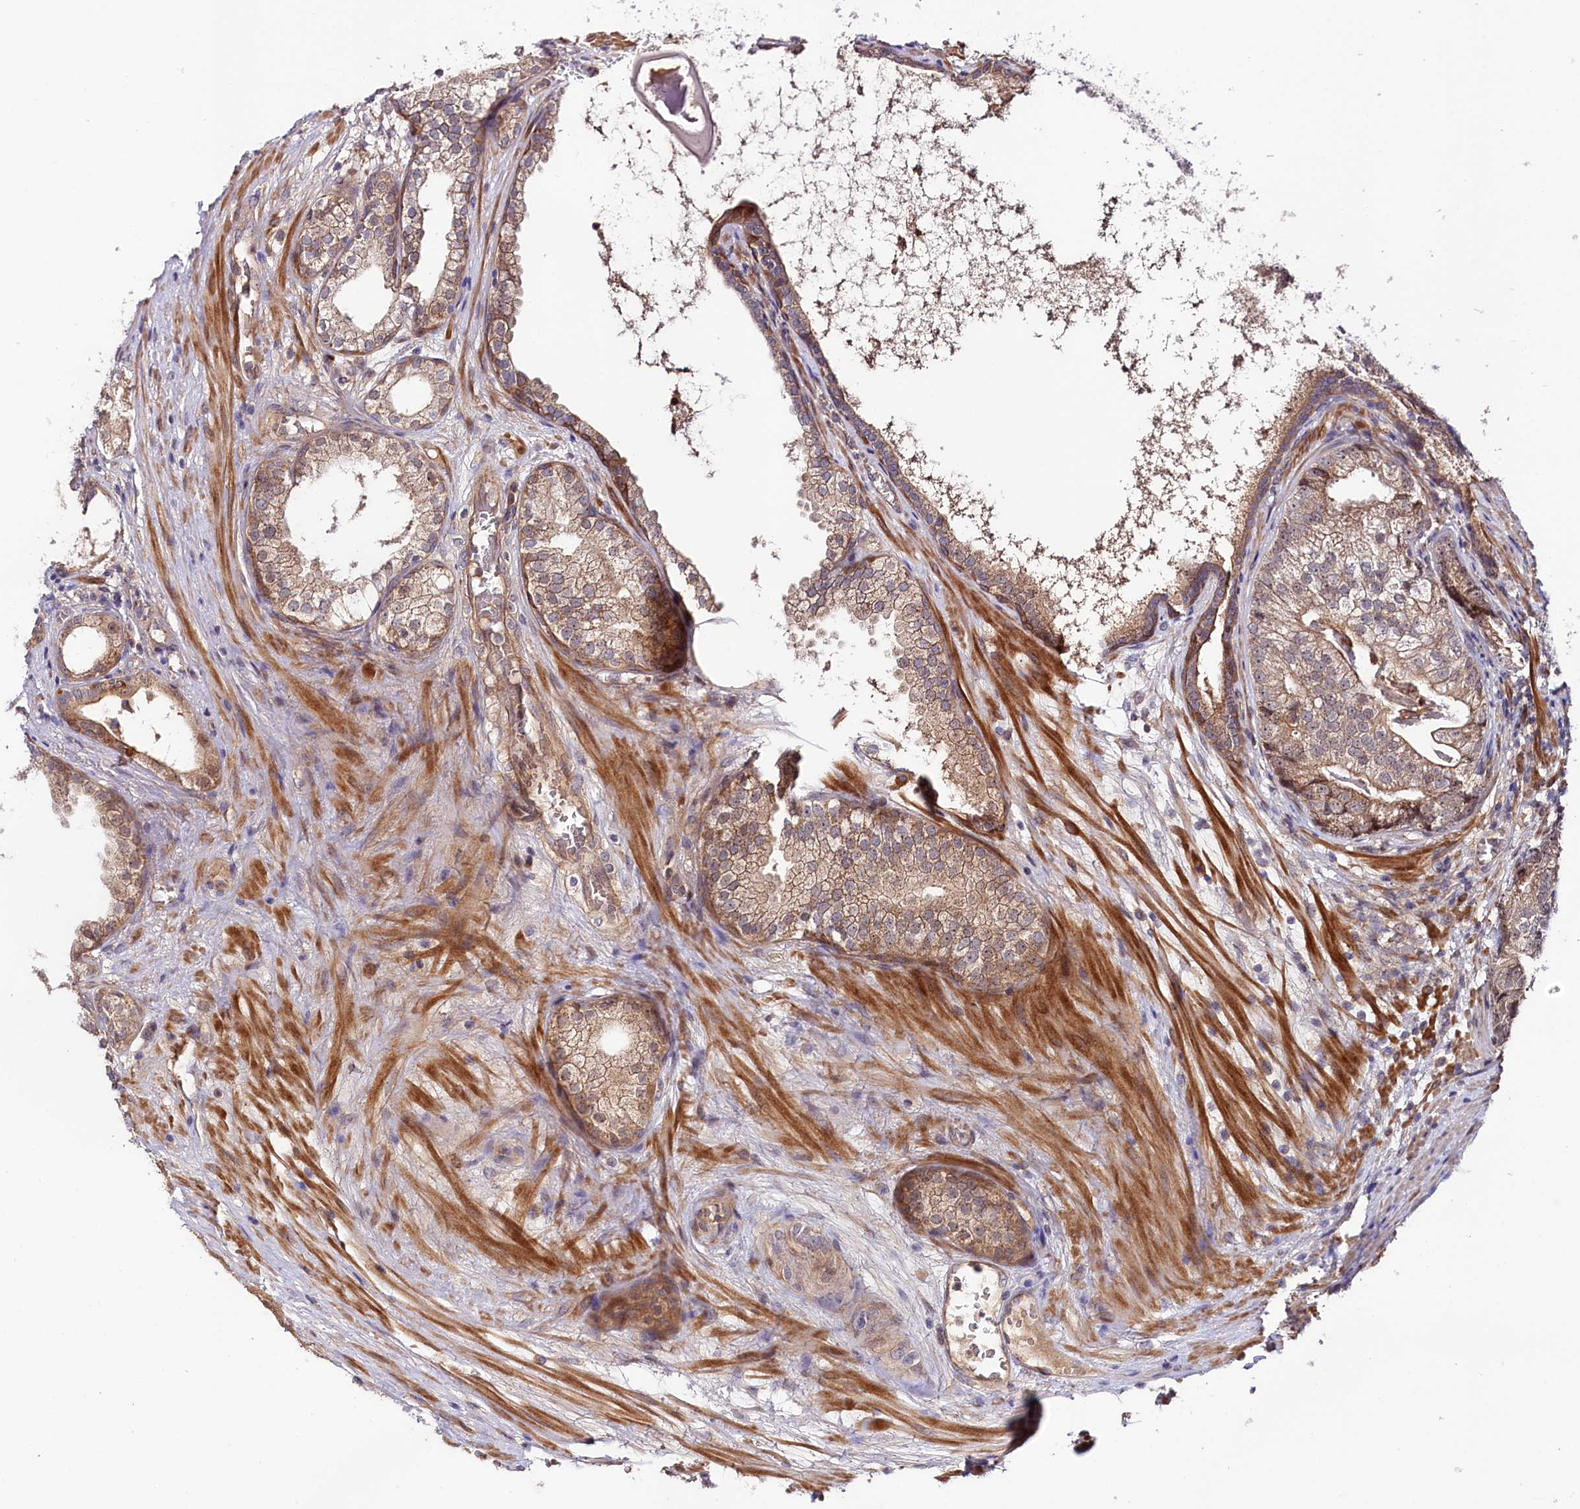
{"staining": {"intensity": "weak", "quantity": ">75%", "location": "cytoplasmic/membranous"}, "tissue": "prostate cancer", "cell_type": "Tumor cells", "image_type": "cancer", "snomed": [{"axis": "morphology", "description": "Adenocarcinoma, High grade"}, {"axis": "topography", "description": "Prostate"}], "caption": "About >75% of tumor cells in human prostate cancer (adenocarcinoma (high-grade)) display weak cytoplasmic/membranous protein staining as visualized by brown immunohistochemical staining.", "gene": "NEDD1", "patient": {"sex": "male", "age": 69}}